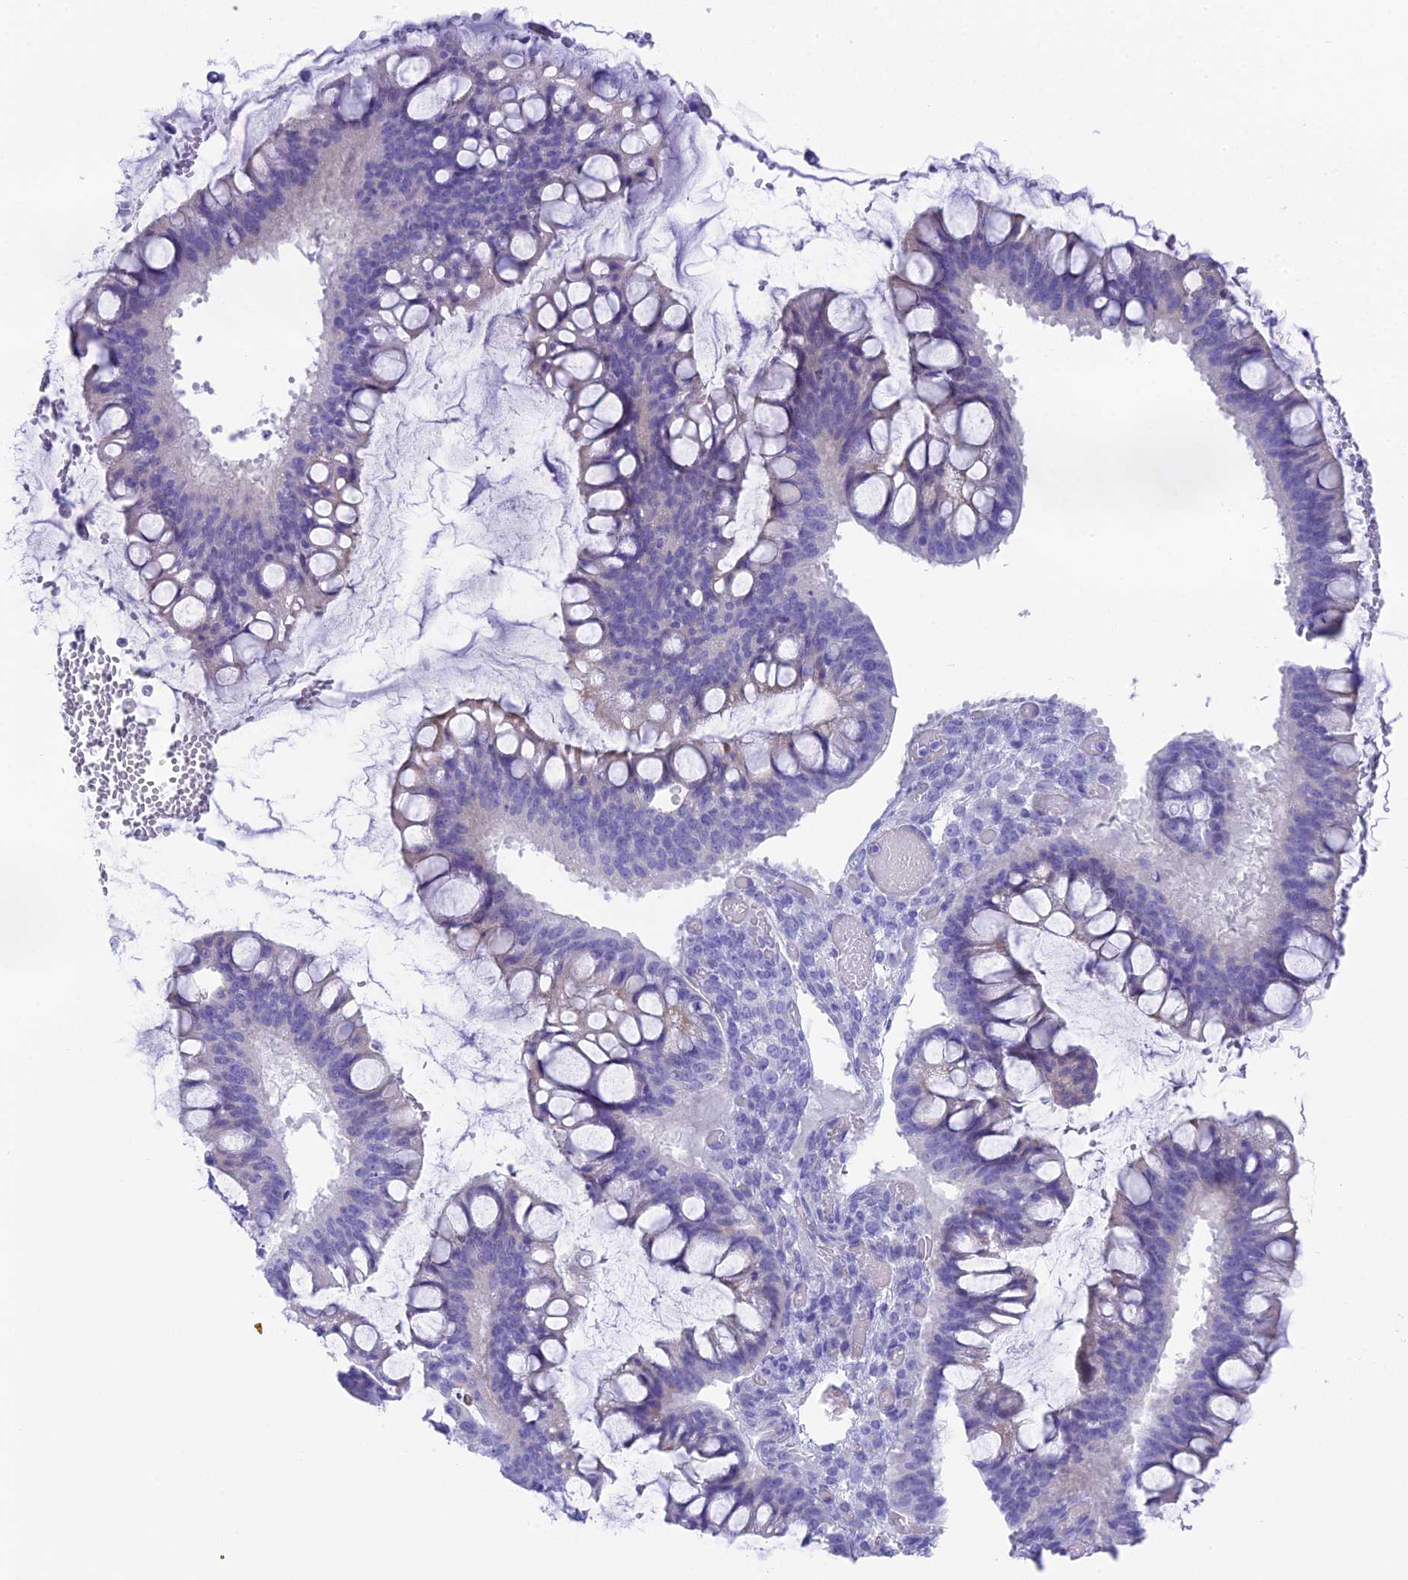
{"staining": {"intensity": "negative", "quantity": "none", "location": "none"}, "tissue": "ovarian cancer", "cell_type": "Tumor cells", "image_type": "cancer", "snomed": [{"axis": "morphology", "description": "Cystadenocarcinoma, mucinous, NOS"}, {"axis": "topography", "description": "Ovary"}], "caption": "IHC of human ovarian cancer demonstrates no expression in tumor cells.", "gene": "TACSTD2", "patient": {"sex": "female", "age": 73}}